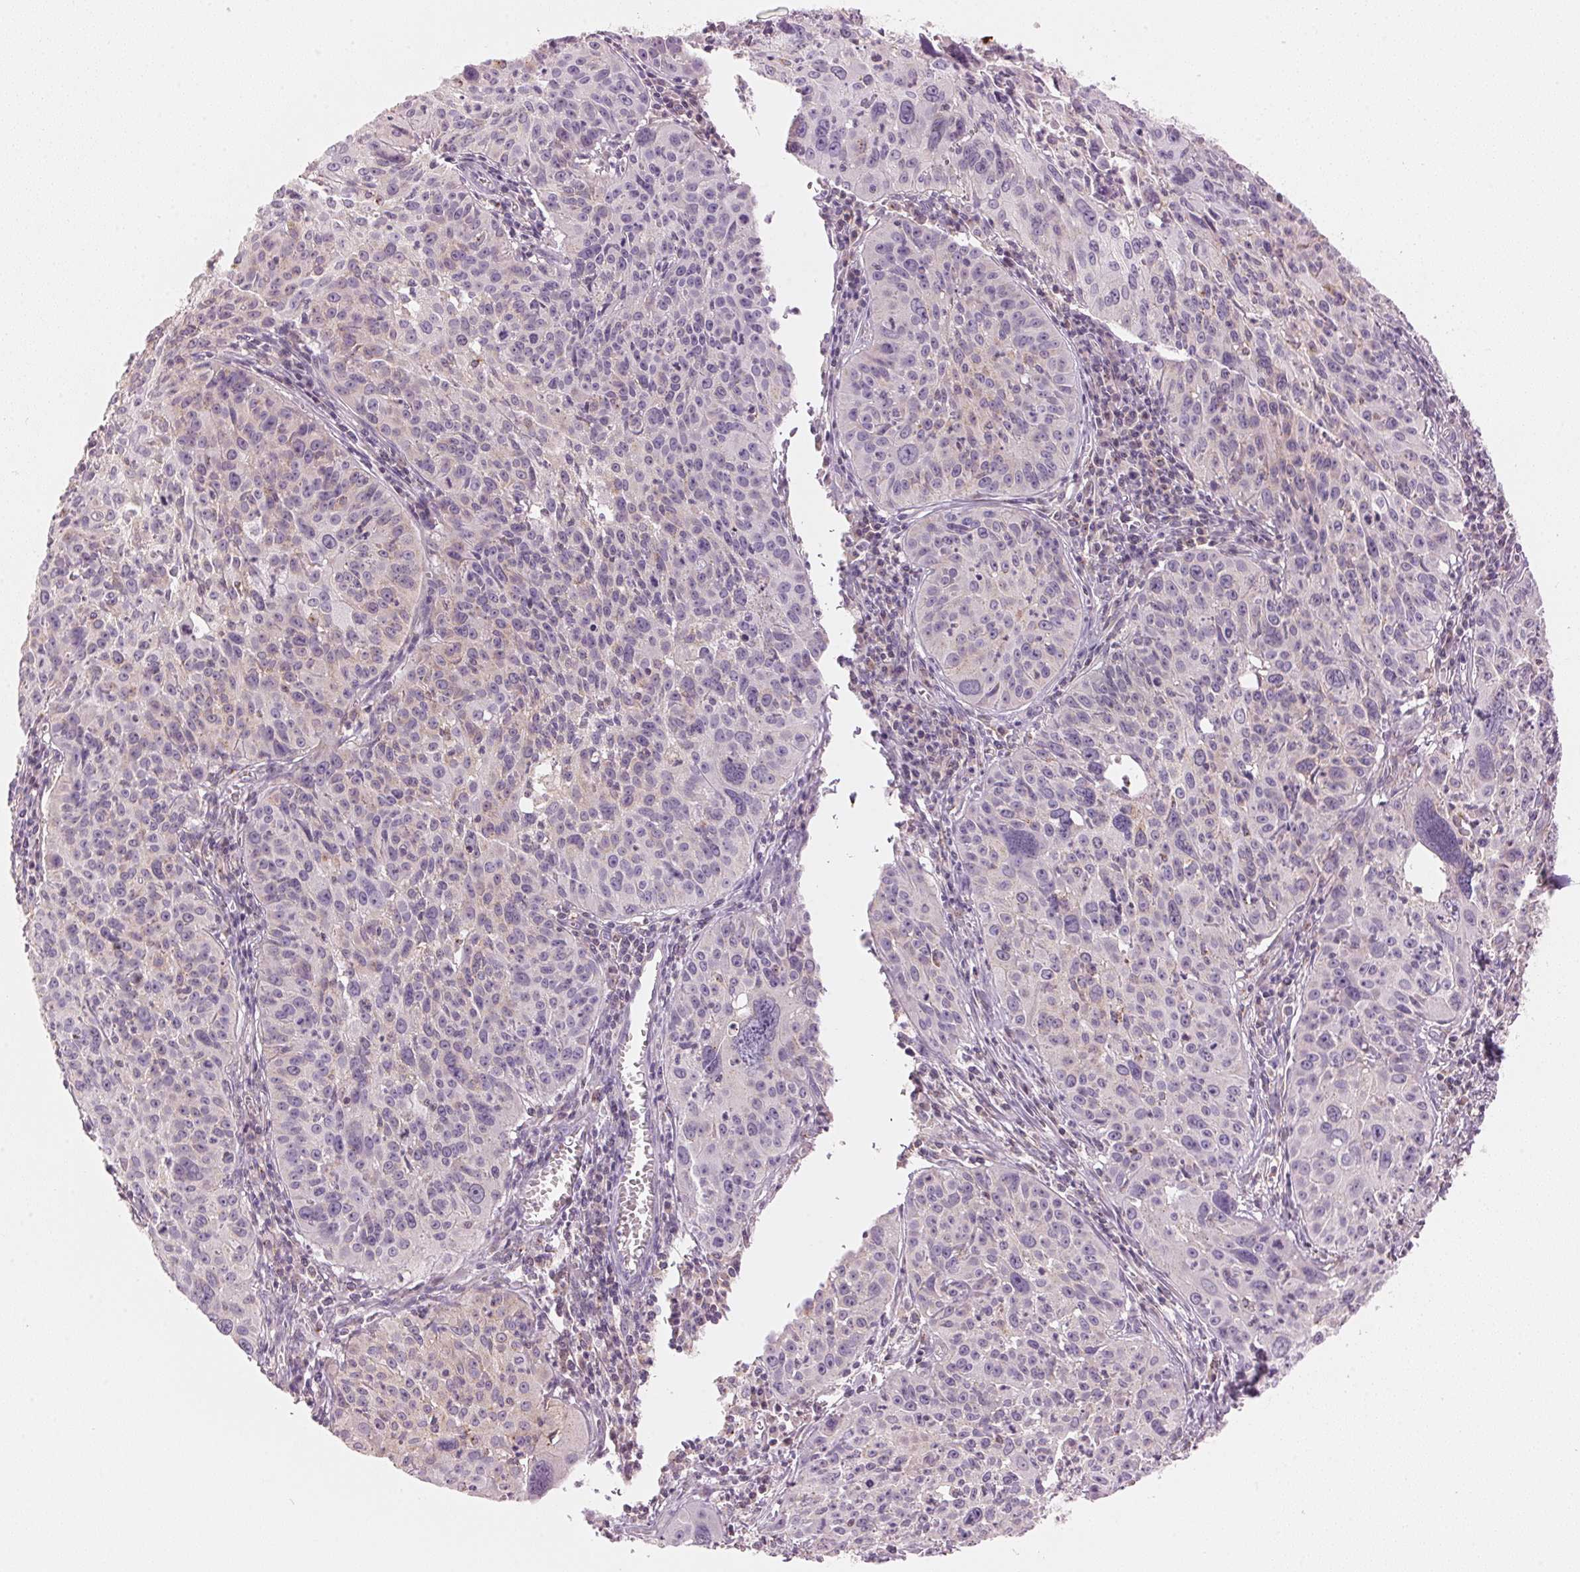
{"staining": {"intensity": "negative", "quantity": "none", "location": "none"}, "tissue": "cervical cancer", "cell_type": "Tumor cells", "image_type": "cancer", "snomed": [{"axis": "morphology", "description": "Squamous cell carcinoma, NOS"}, {"axis": "topography", "description": "Cervix"}], "caption": "Tumor cells are negative for protein expression in human cervical cancer.", "gene": "HOXB13", "patient": {"sex": "female", "age": 31}}